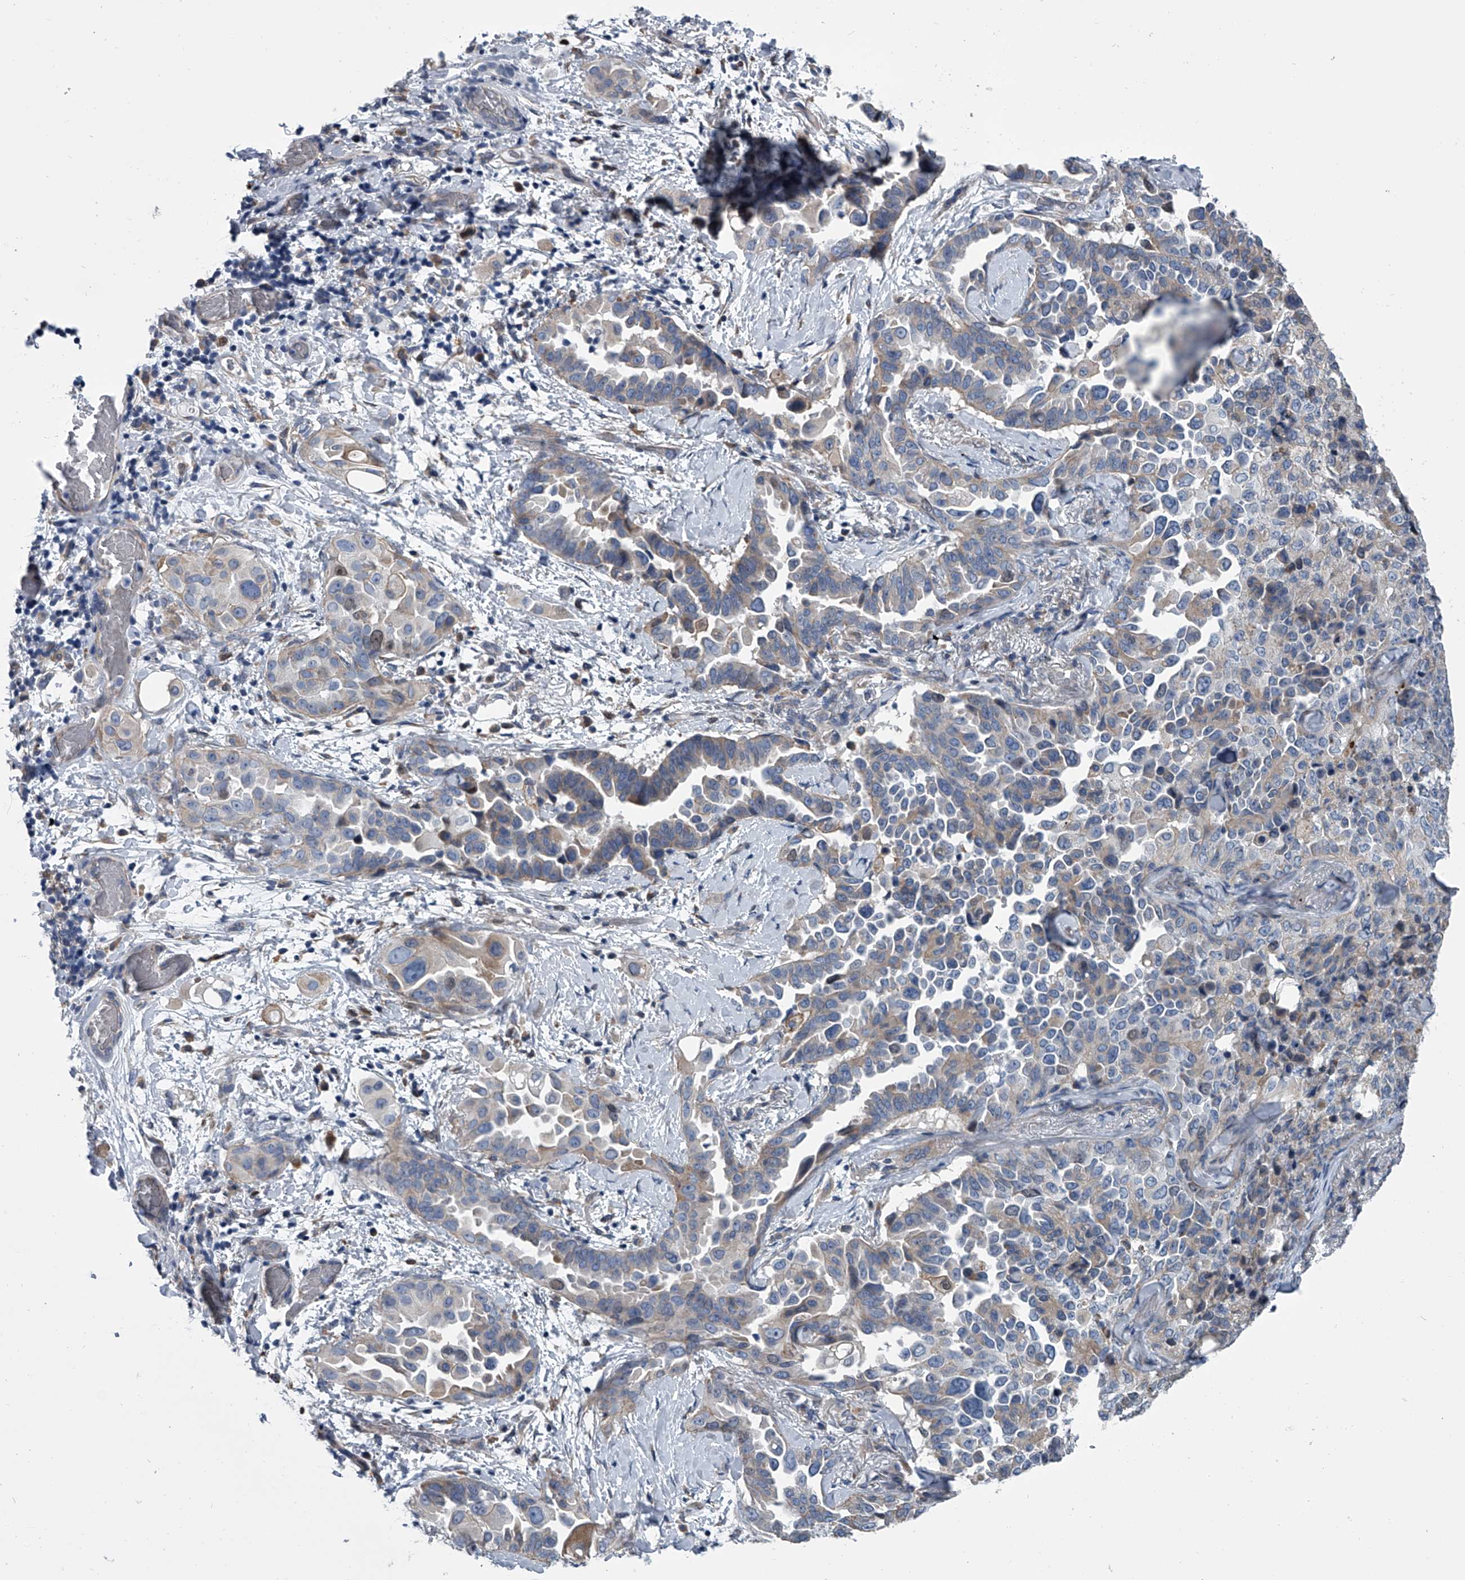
{"staining": {"intensity": "weak", "quantity": "<25%", "location": "cytoplasmic/membranous"}, "tissue": "lung cancer", "cell_type": "Tumor cells", "image_type": "cancer", "snomed": [{"axis": "morphology", "description": "Adenocarcinoma, NOS"}, {"axis": "topography", "description": "Lung"}], "caption": "This is a micrograph of immunohistochemistry staining of lung cancer (adenocarcinoma), which shows no expression in tumor cells. (Brightfield microscopy of DAB immunohistochemistry at high magnification).", "gene": "ABCG1", "patient": {"sex": "female", "age": 67}}